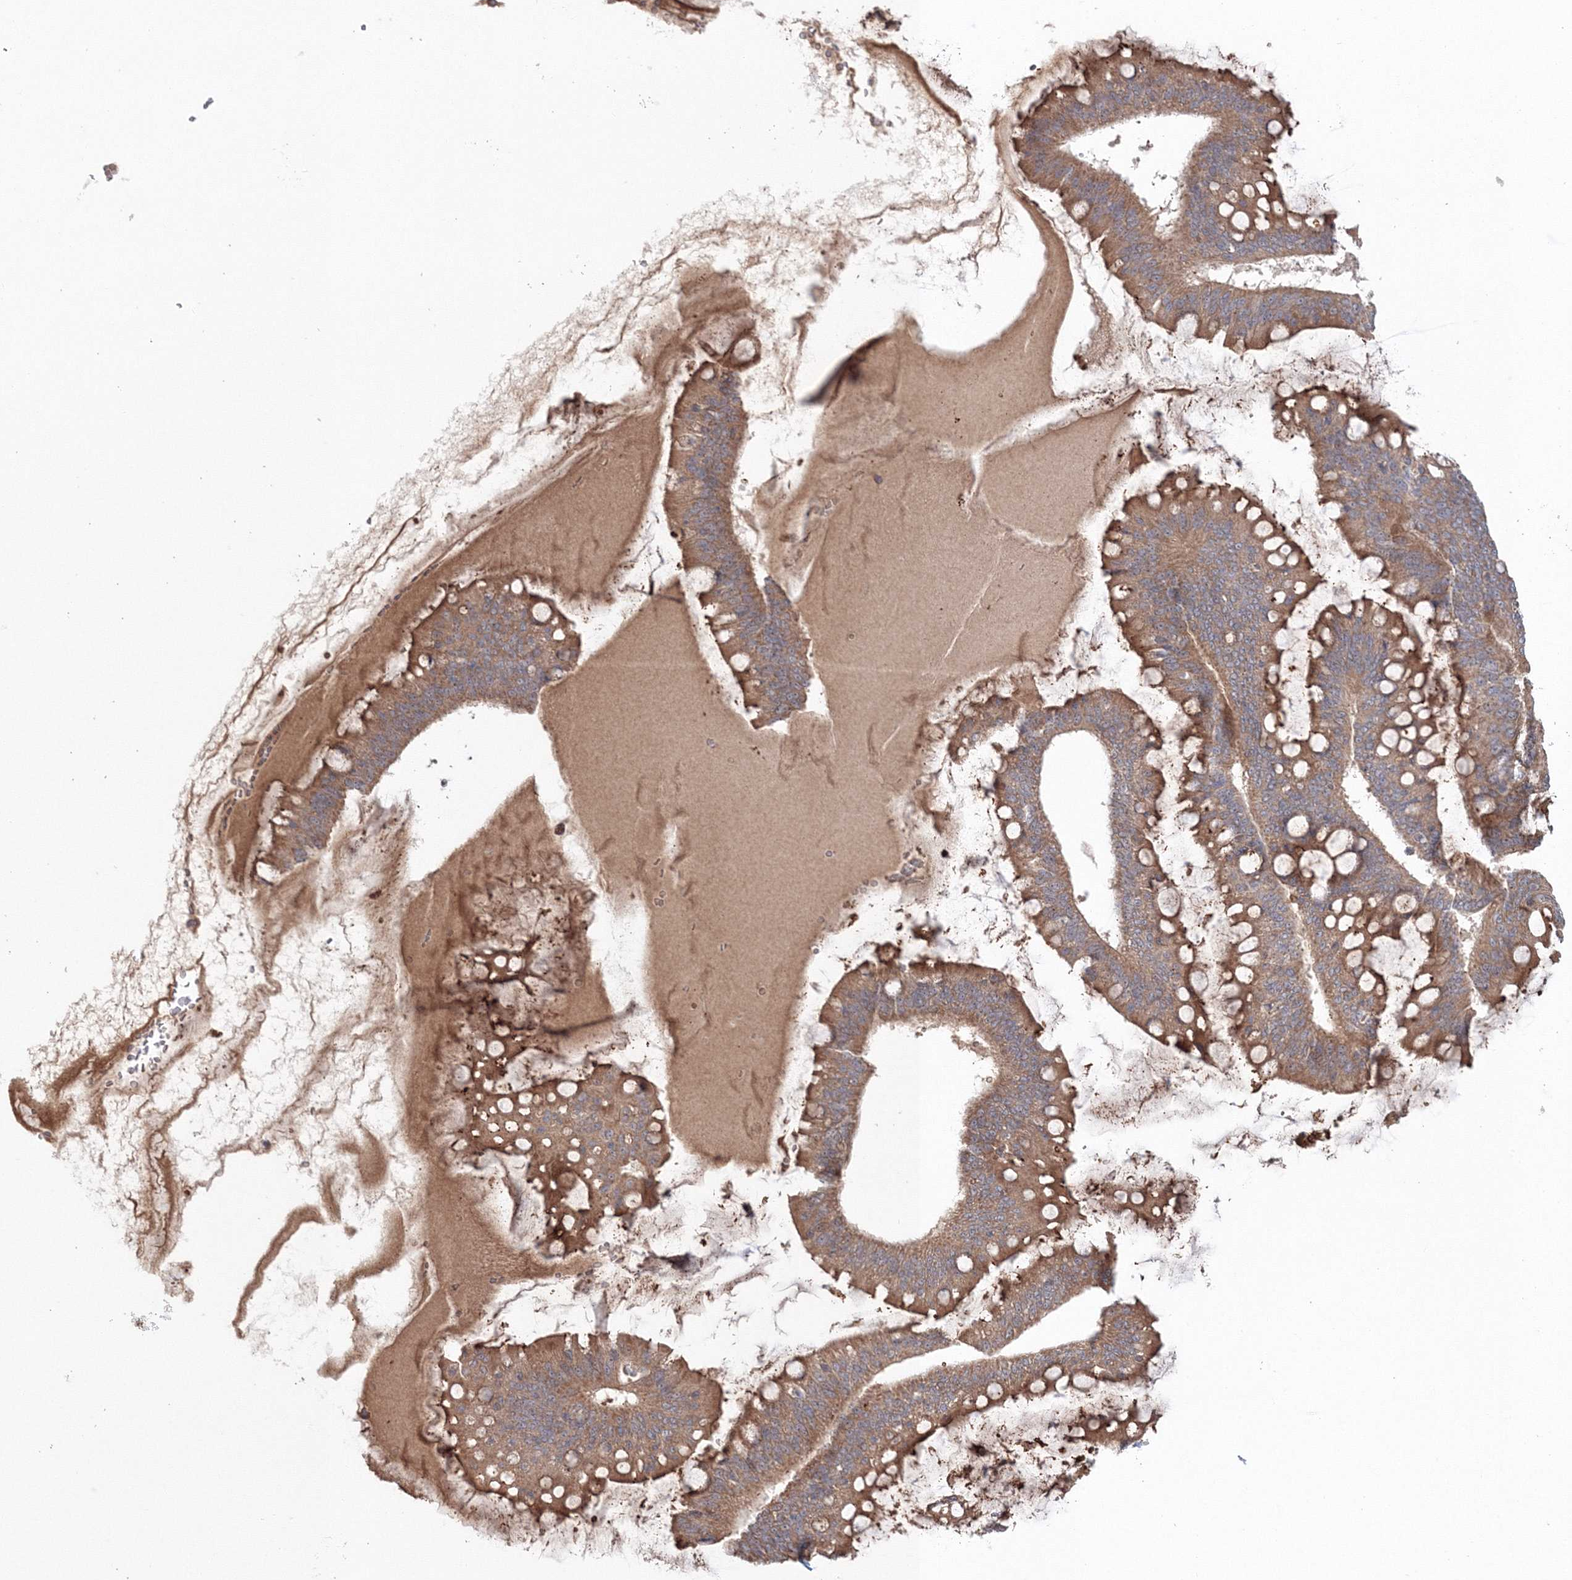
{"staining": {"intensity": "strong", "quantity": ">75%", "location": "cytoplasmic/membranous"}, "tissue": "ovarian cancer", "cell_type": "Tumor cells", "image_type": "cancer", "snomed": [{"axis": "morphology", "description": "Cystadenocarcinoma, mucinous, NOS"}, {"axis": "topography", "description": "Ovary"}], "caption": "This is an image of immunohistochemistry staining of ovarian cancer, which shows strong expression in the cytoplasmic/membranous of tumor cells.", "gene": "NOA1", "patient": {"sex": "female", "age": 73}}